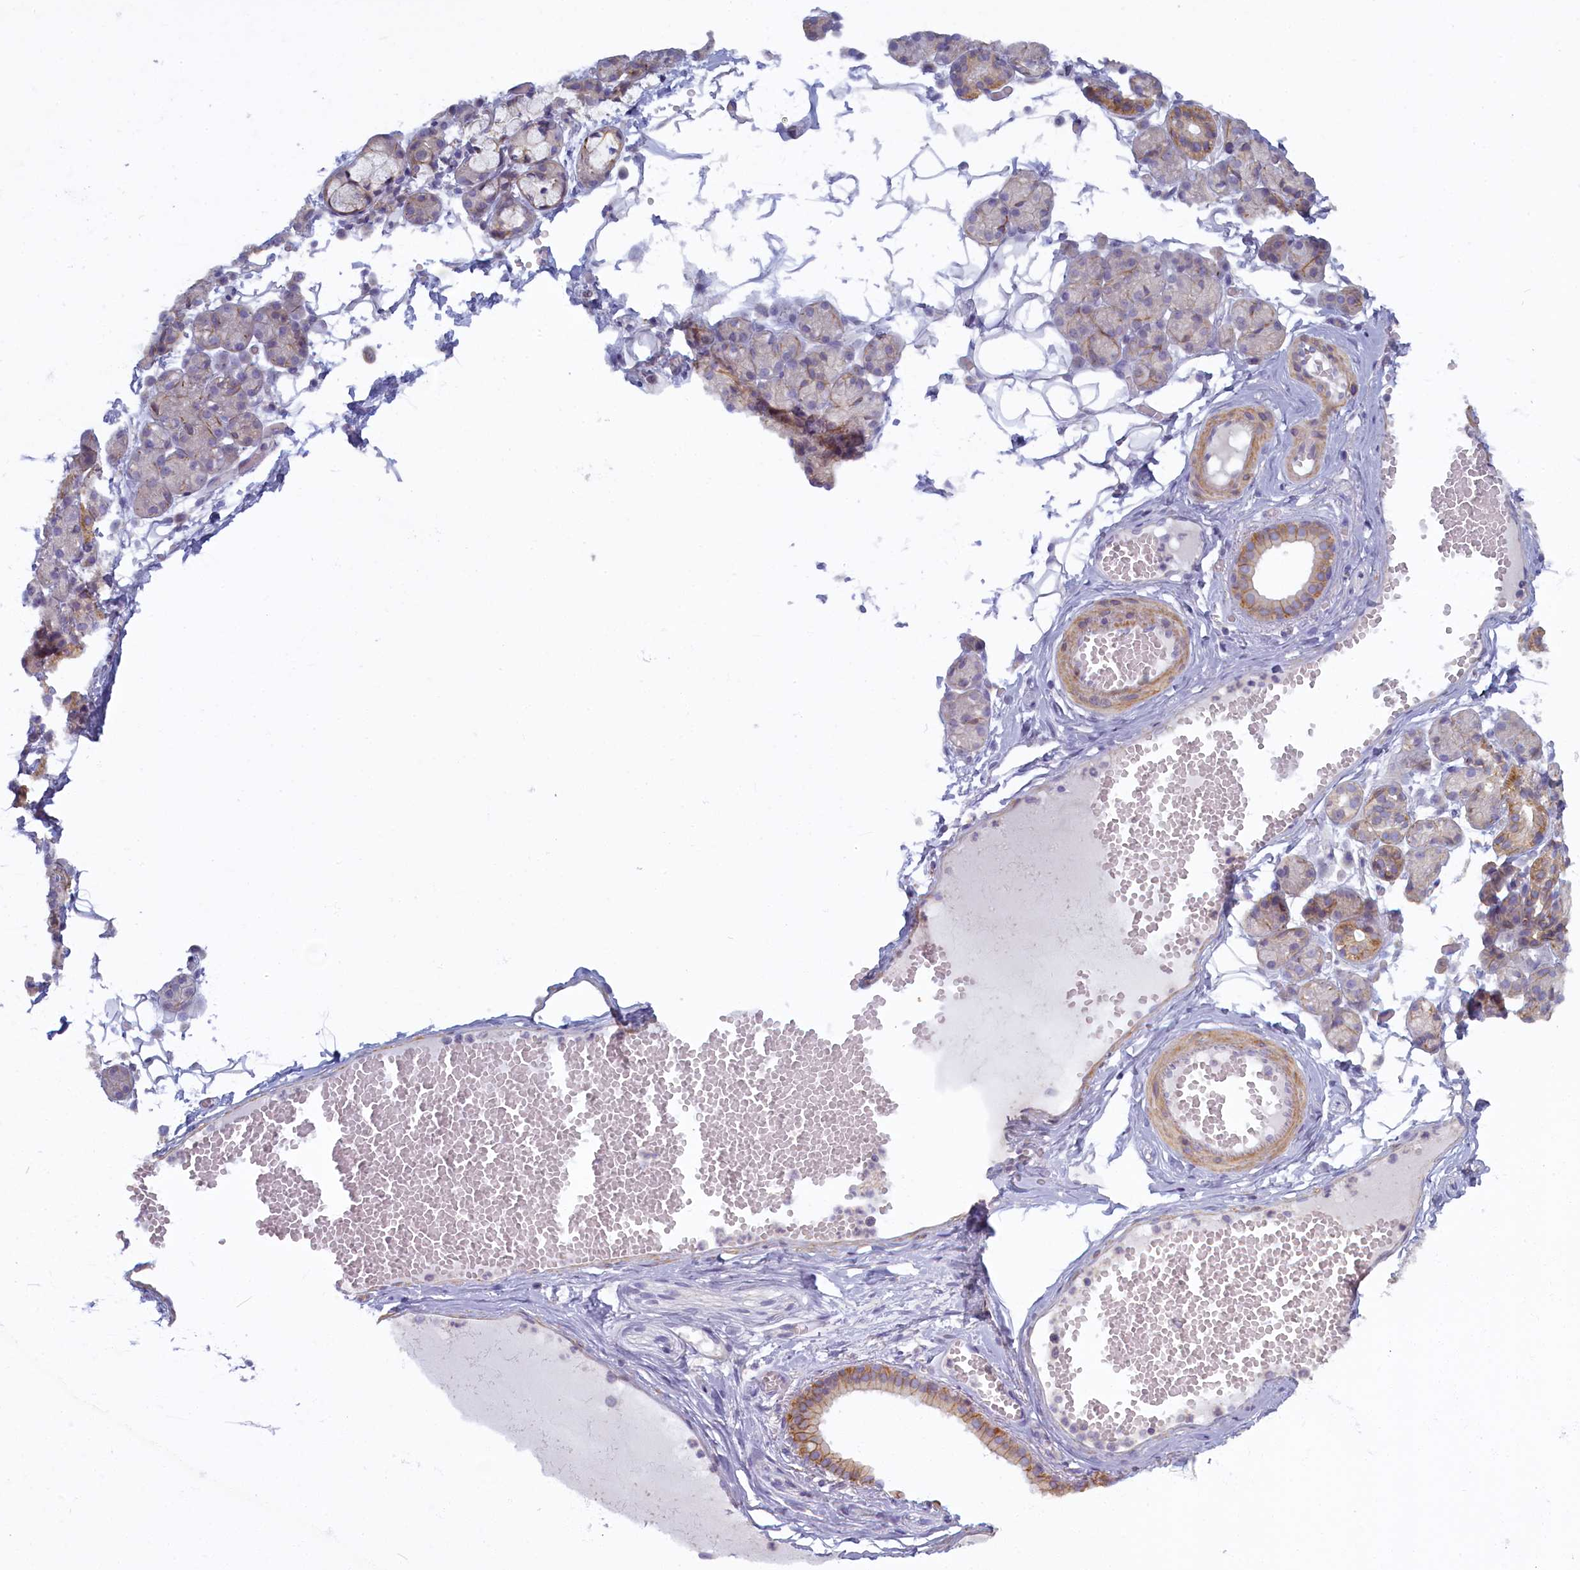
{"staining": {"intensity": "moderate", "quantity": "<25%", "location": "cytoplasmic/membranous"}, "tissue": "salivary gland", "cell_type": "Glandular cells", "image_type": "normal", "snomed": [{"axis": "morphology", "description": "Normal tissue, NOS"}, {"axis": "topography", "description": "Salivary gland"}], "caption": "Moderate cytoplasmic/membranous positivity for a protein is identified in about <25% of glandular cells of benign salivary gland using IHC.", "gene": "TRPM4", "patient": {"sex": "male", "age": 63}}